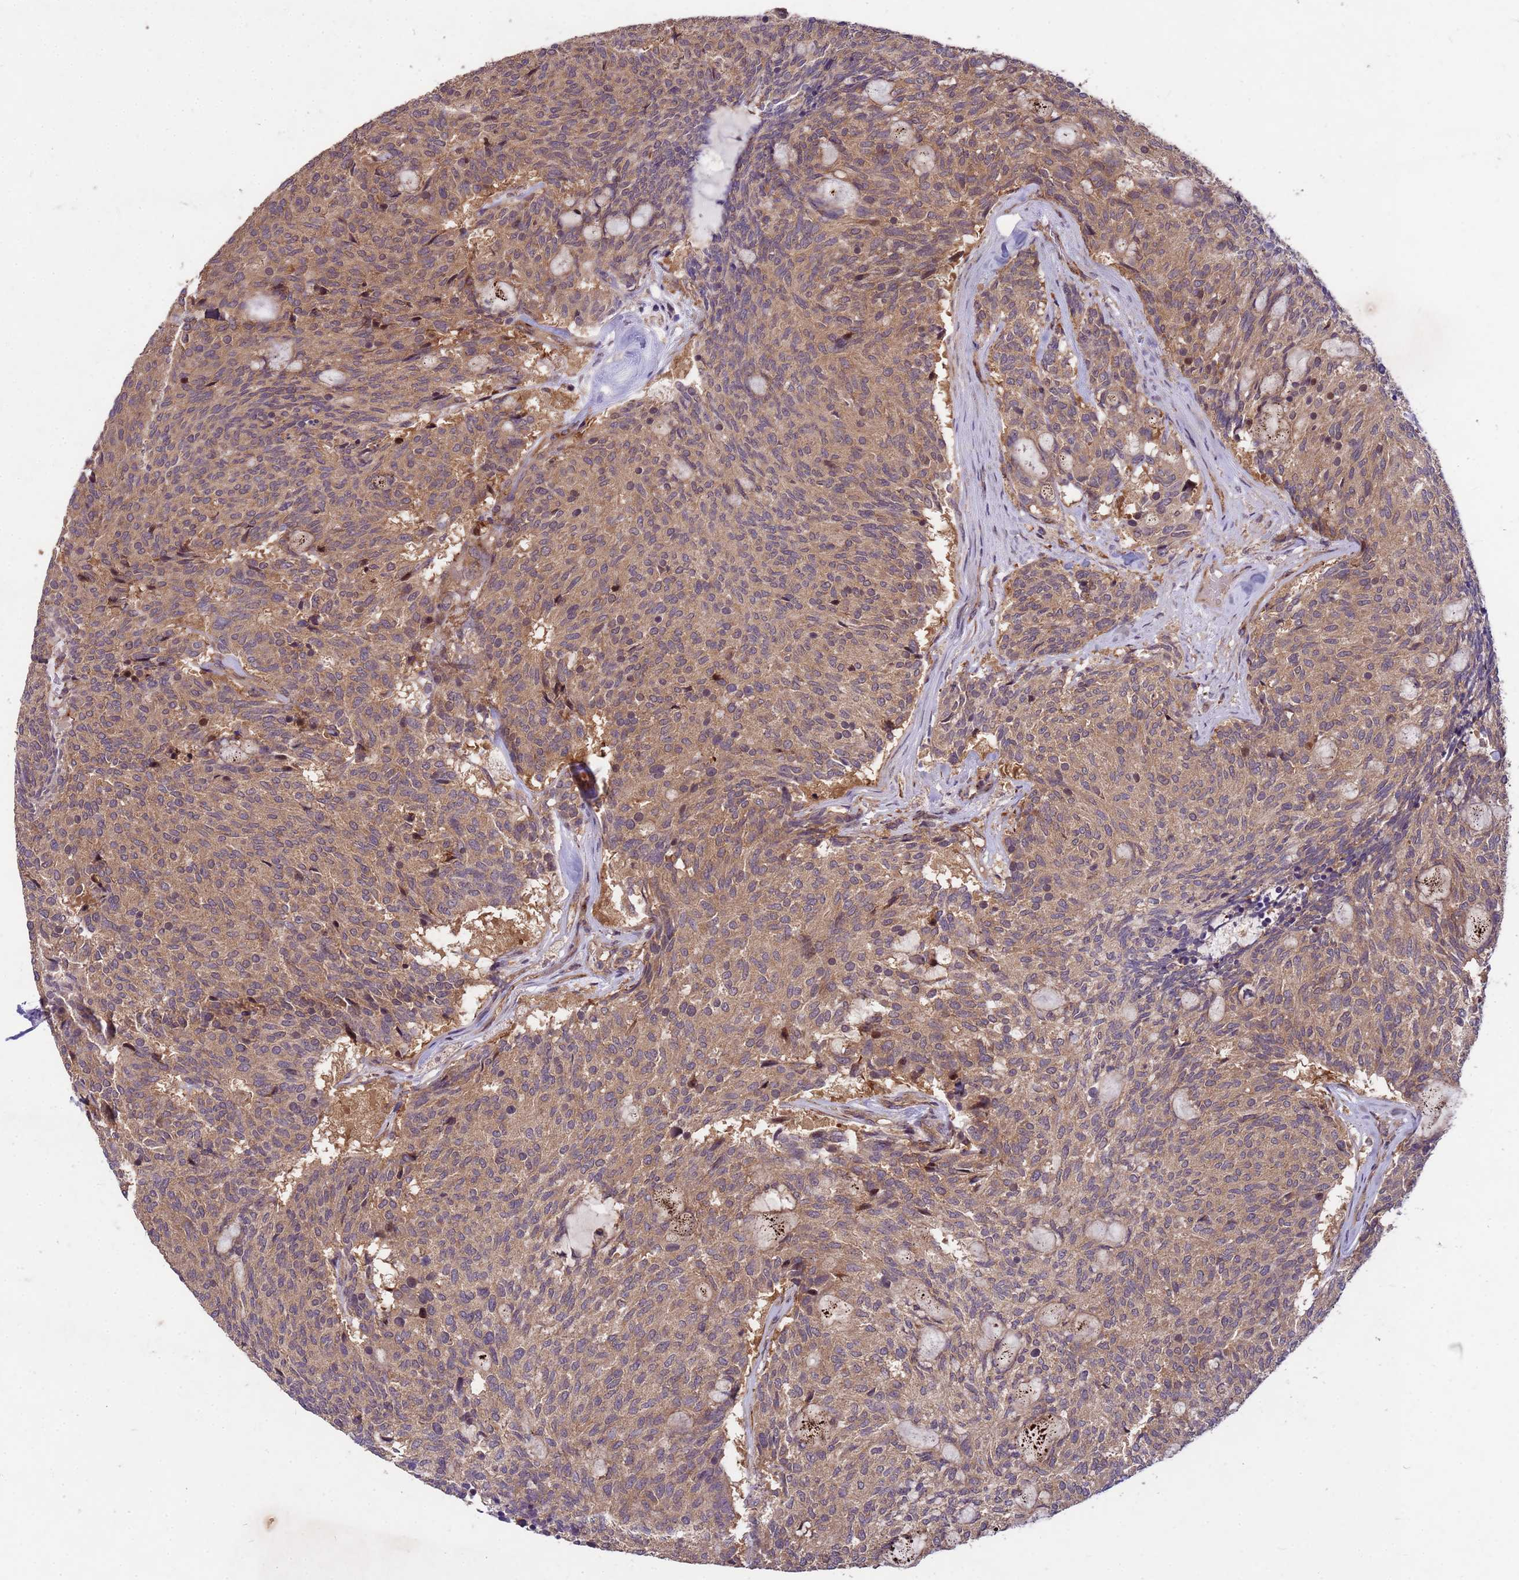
{"staining": {"intensity": "moderate", "quantity": ">75%", "location": "cytoplasmic/membranous"}, "tissue": "carcinoid", "cell_type": "Tumor cells", "image_type": "cancer", "snomed": [{"axis": "morphology", "description": "Carcinoid, malignant, NOS"}, {"axis": "topography", "description": "Pancreas"}], "caption": "Tumor cells reveal medium levels of moderate cytoplasmic/membranous positivity in about >75% of cells in malignant carcinoid. The staining was performed using DAB (3,3'-diaminobenzidine), with brown indicating positive protein expression. Nuclei are stained blue with hematoxylin.", "gene": "PPP2CB", "patient": {"sex": "female", "age": 54}}